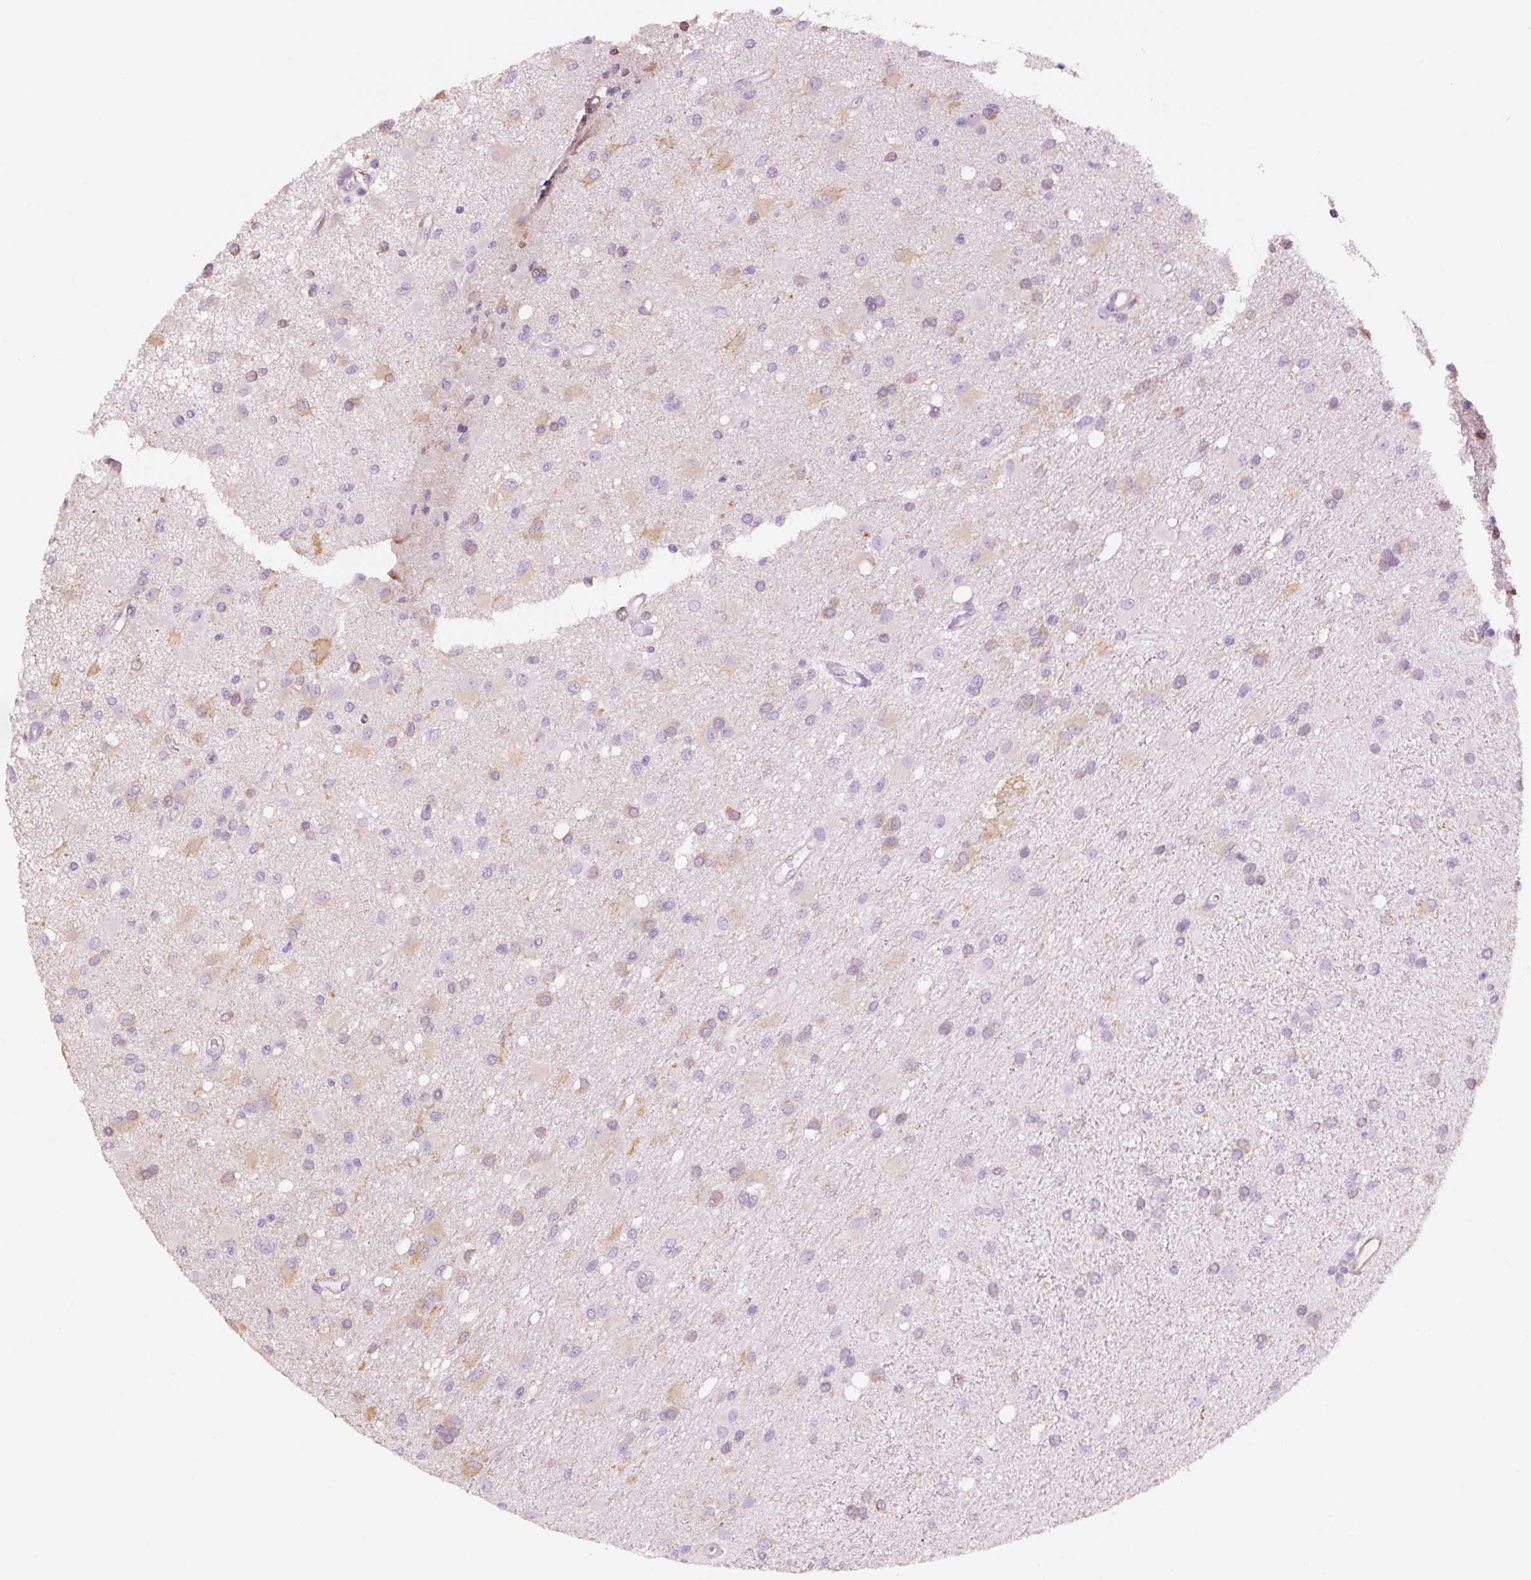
{"staining": {"intensity": "weak", "quantity": "25%-75%", "location": "cytoplasmic/membranous"}, "tissue": "glioma", "cell_type": "Tumor cells", "image_type": "cancer", "snomed": [{"axis": "morphology", "description": "Glioma, malignant, High grade"}, {"axis": "topography", "description": "Brain"}], "caption": "Immunohistochemical staining of human malignant glioma (high-grade) displays low levels of weak cytoplasmic/membranous expression in approximately 25%-75% of tumor cells.", "gene": "GCG", "patient": {"sex": "male", "age": 67}}